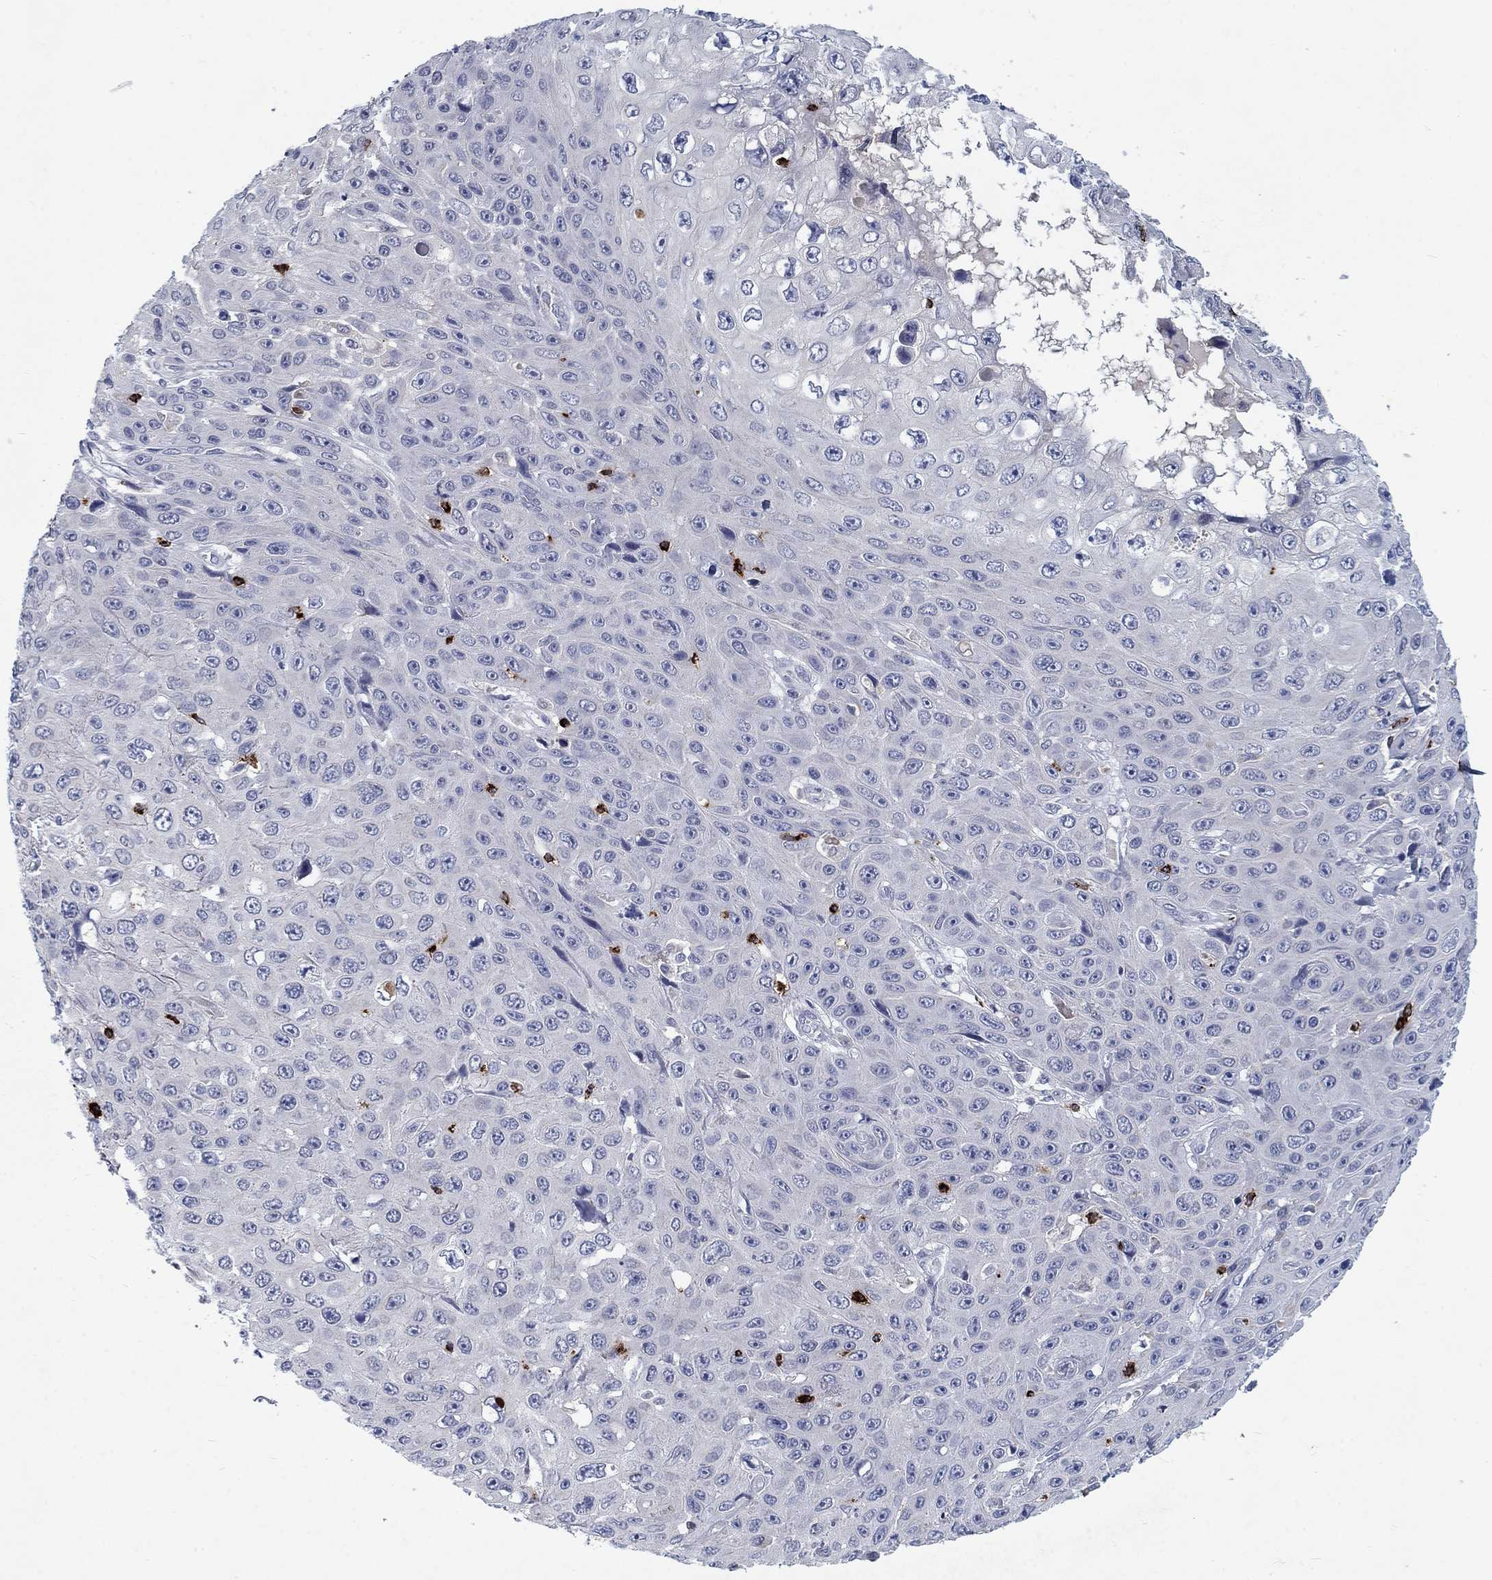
{"staining": {"intensity": "negative", "quantity": "none", "location": "none"}, "tissue": "skin cancer", "cell_type": "Tumor cells", "image_type": "cancer", "snomed": [{"axis": "morphology", "description": "Squamous cell carcinoma, NOS"}, {"axis": "topography", "description": "Skin"}], "caption": "Image shows no significant protein expression in tumor cells of skin cancer.", "gene": "GZMA", "patient": {"sex": "male", "age": 82}}